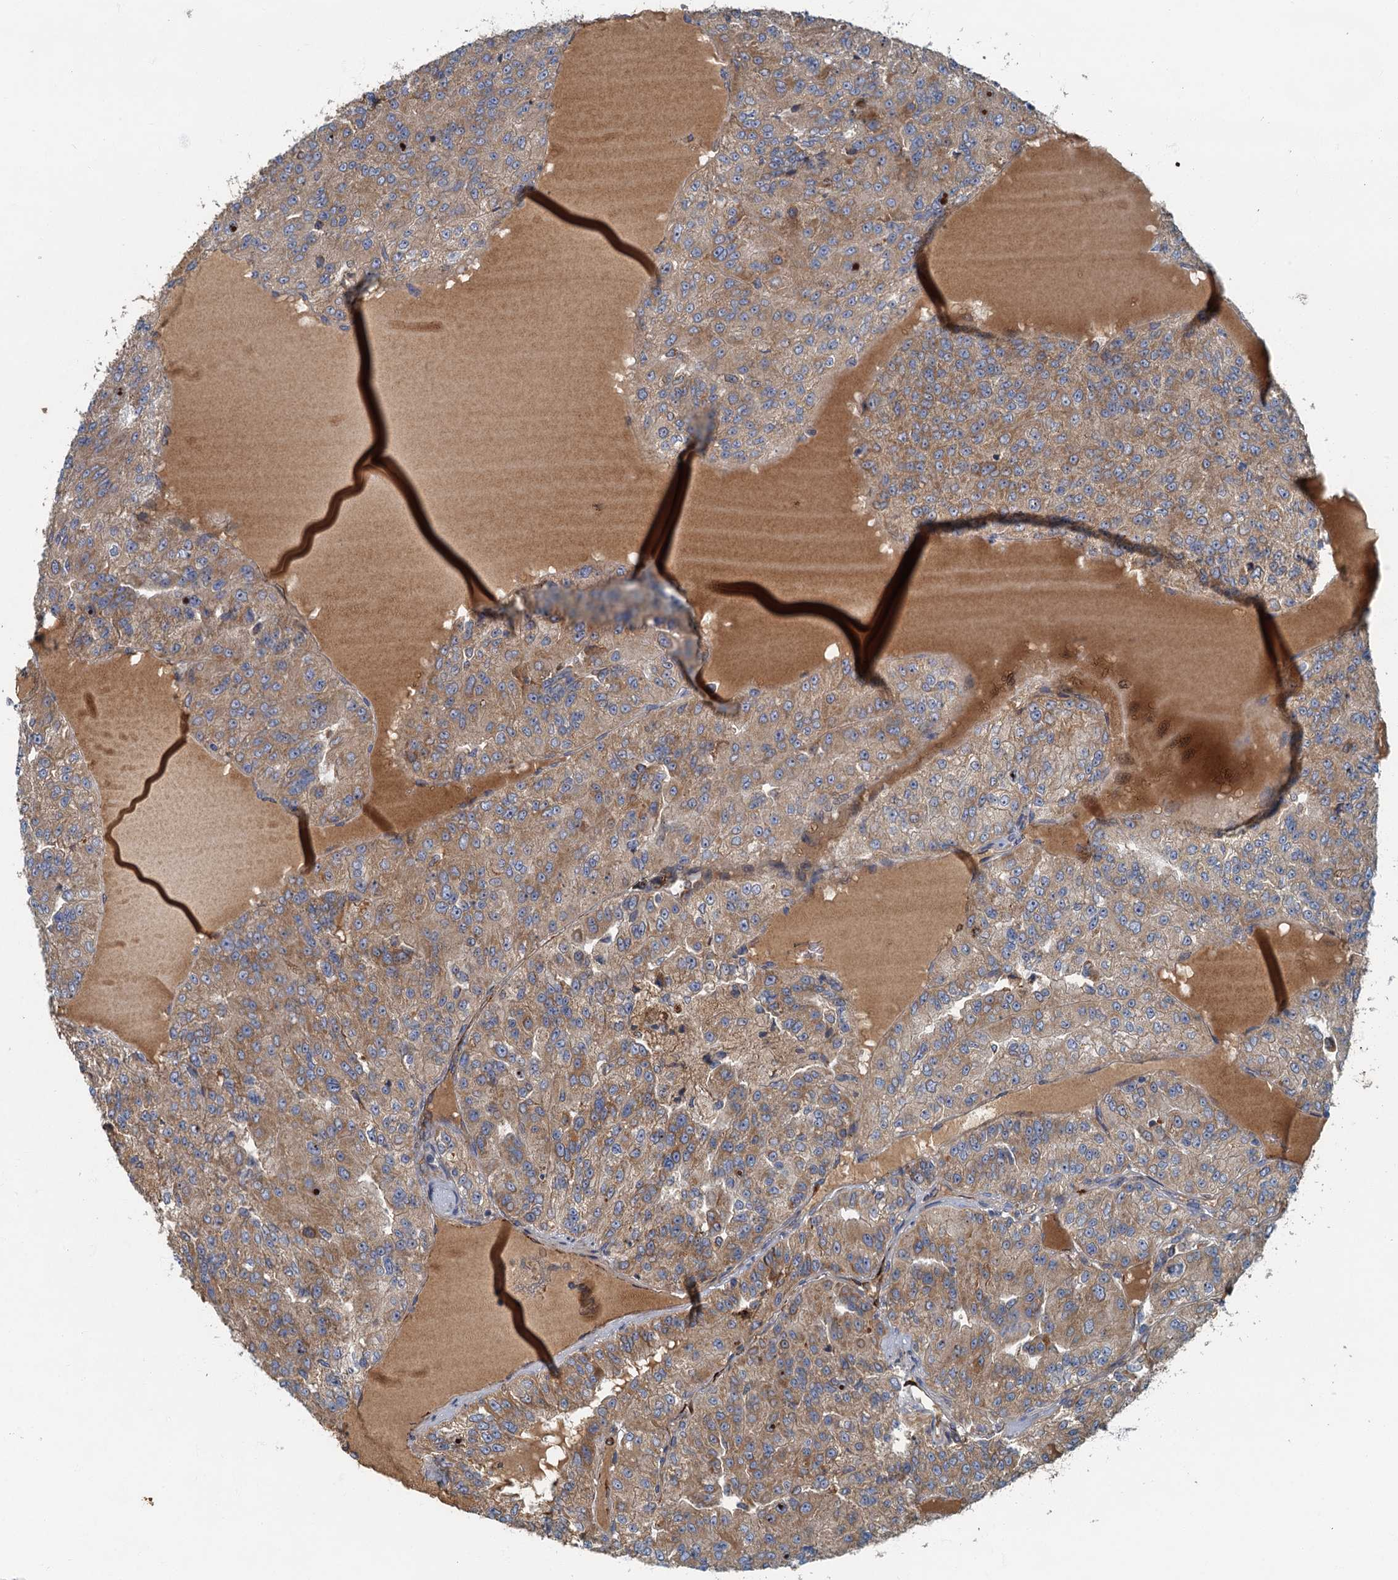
{"staining": {"intensity": "moderate", "quantity": ">75%", "location": "cytoplasmic/membranous"}, "tissue": "renal cancer", "cell_type": "Tumor cells", "image_type": "cancer", "snomed": [{"axis": "morphology", "description": "Adenocarcinoma, NOS"}, {"axis": "topography", "description": "Kidney"}], "caption": "A brown stain labels moderate cytoplasmic/membranous staining of a protein in renal cancer (adenocarcinoma) tumor cells. (Brightfield microscopy of DAB IHC at high magnification).", "gene": "SPDYC", "patient": {"sex": "female", "age": 63}}